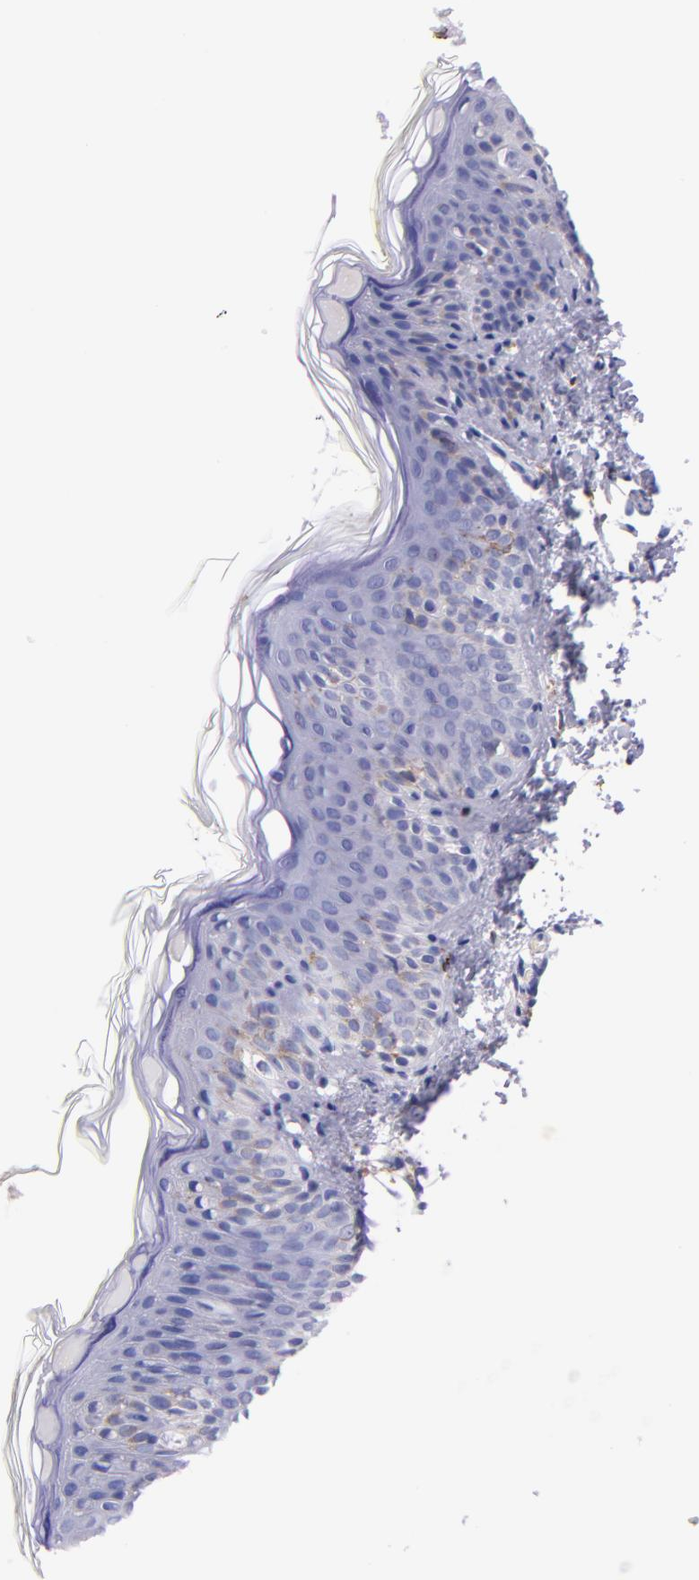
{"staining": {"intensity": "negative", "quantity": "none", "location": "none"}, "tissue": "skin", "cell_type": "Fibroblasts", "image_type": "normal", "snomed": [{"axis": "morphology", "description": "Normal tissue, NOS"}, {"axis": "topography", "description": "Skin"}], "caption": "Immunohistochemistry (IHC) photomicrograph of unremarkable human skin stained for a protein (brown), which exhibits no positivity in fibroblasts.", "gene": "SPN", "patient": {"sex": "female", "age": 4}}